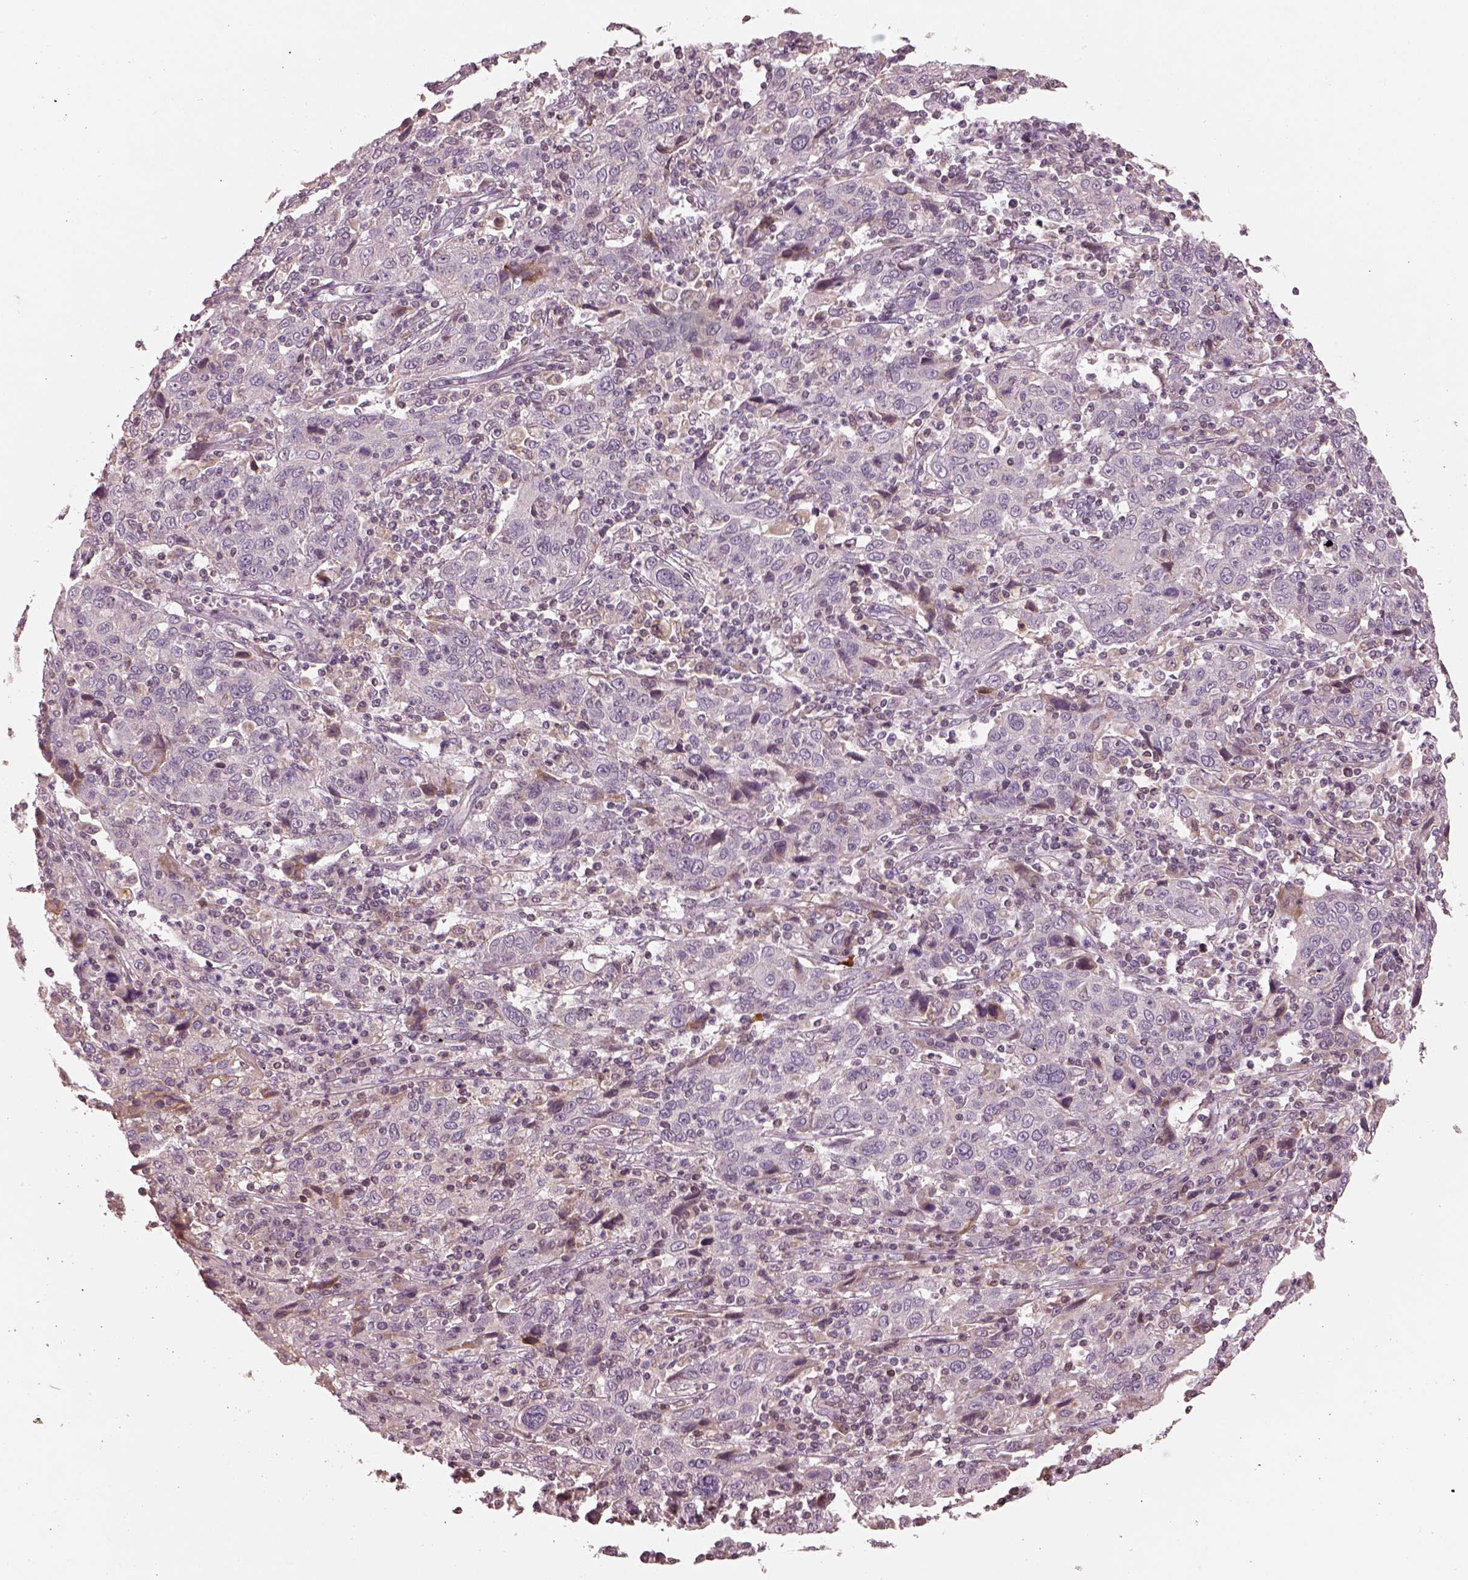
{"staining": {"intensity": "weak", "quantity": "25%-75%", "location": "cytoplasmic/membranous"}, "tissue": "cervical cancer", "cell_type": "Tumor cells", "image_type": "cancer", "snomed": [{"axis": "morphology", "description": "Squamous cell carcinoma, NOS"}, {"axis": "topography", "description": "Cervix"}], "caption": "Protein staining shows weak cytoplasmic/membranous positivity in approximately 25%-75% of tumor cells in squamous cell carcinoma (cervical).", "gene": "TLX3", "patient": {"sex": "female", "age": 46}}